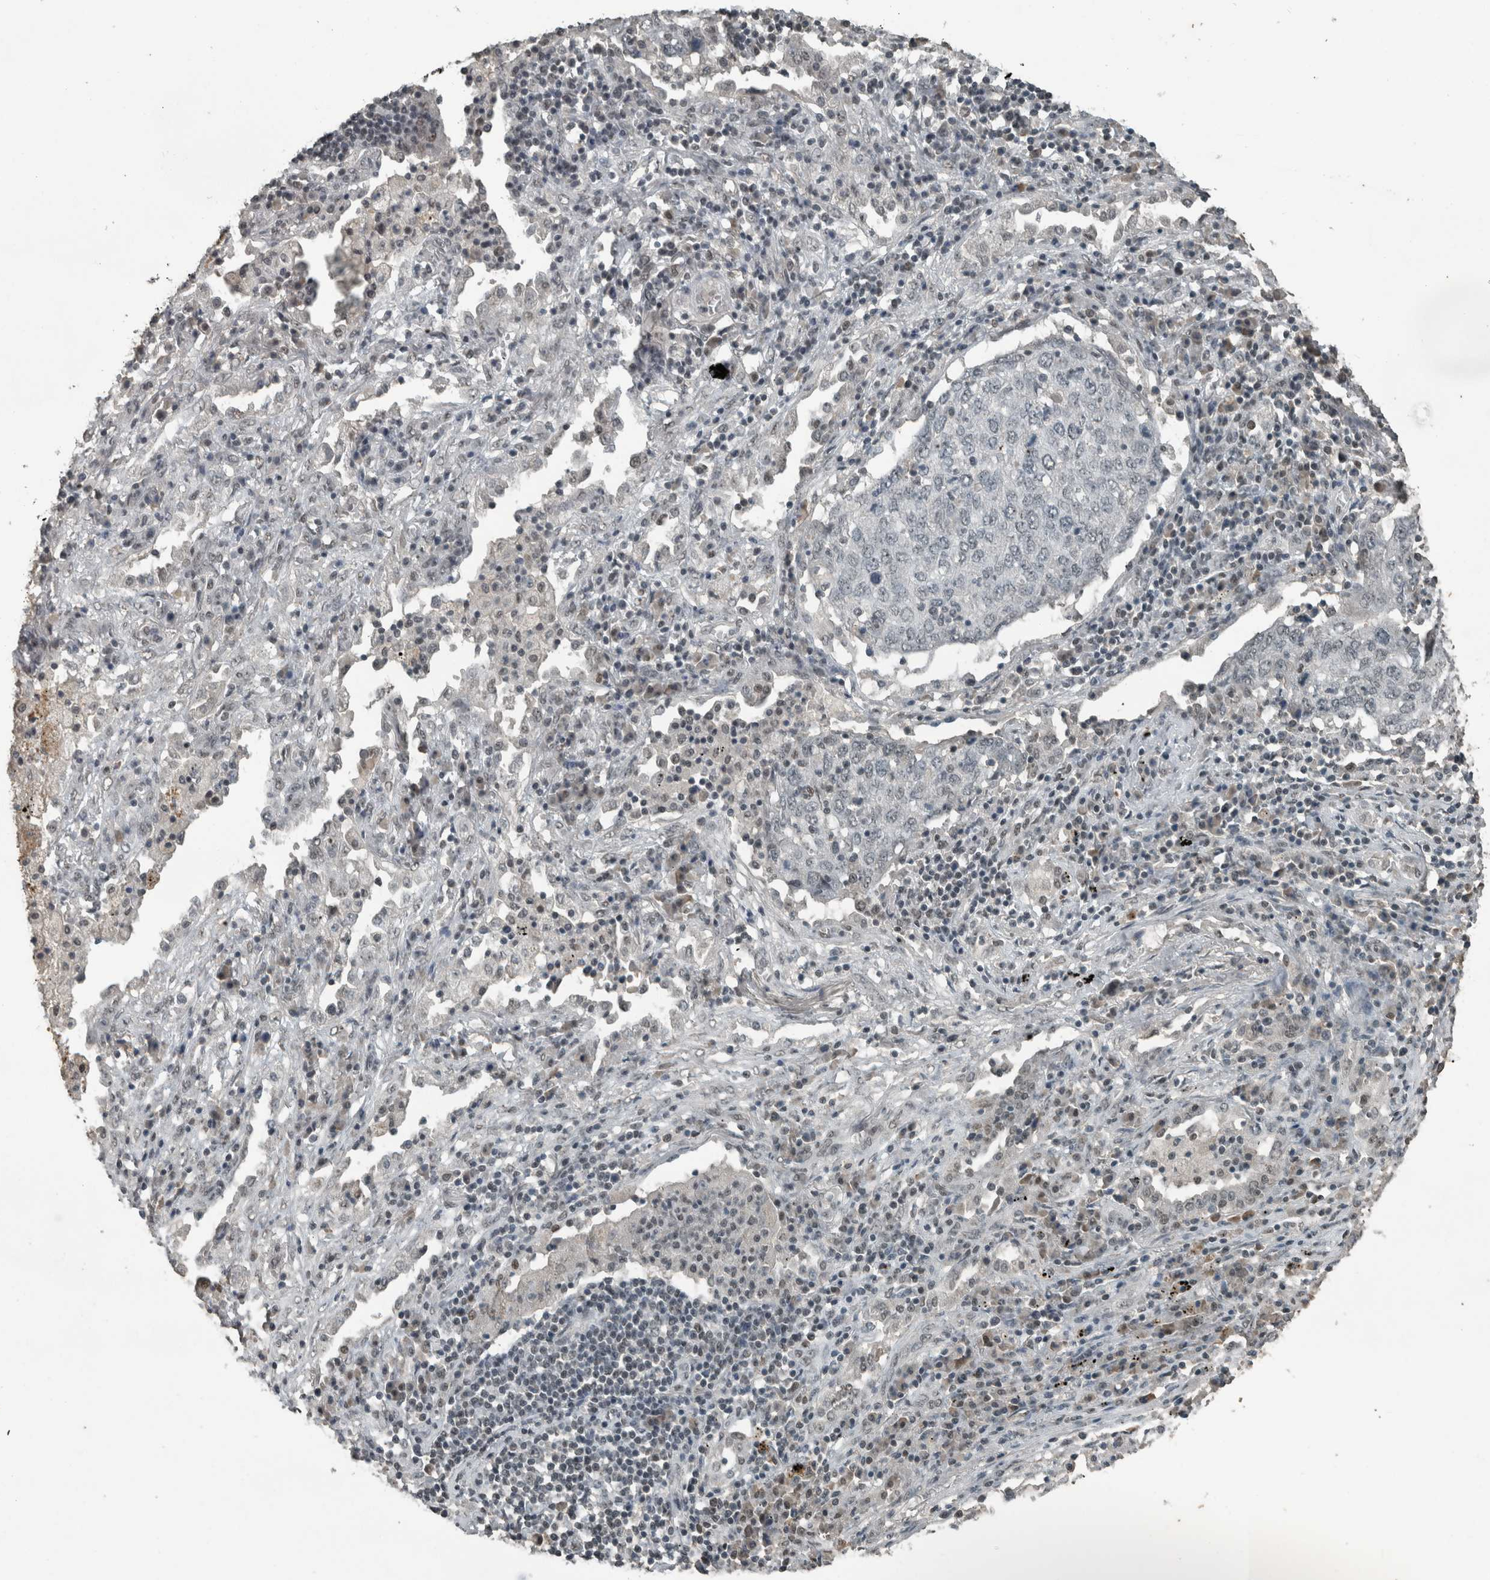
{"staining": {"intensity": "negative", "quantity": "none", "location": "none"}, "tissue": "lung cancer", "cell_type": "Tumor cells", "image_type": "cancer", "snomed": [{"axis": "morphology", "description": "Squamous cell carcinoma, NOS"}, {"axis": "topography", "description": "Lung"}], "caption": "Immunohistochemical staining of human lung squamous cell carcinoma demonstrates no significant positivity in tumor cells. (Stains: DAB immunohistochemistry (IHC) with hematoxylin counter stain, Microscopy: brightfield microscopy at high magnification).", "gene": "ZNF24", "patient": {"sex": "female", "age": 63}}